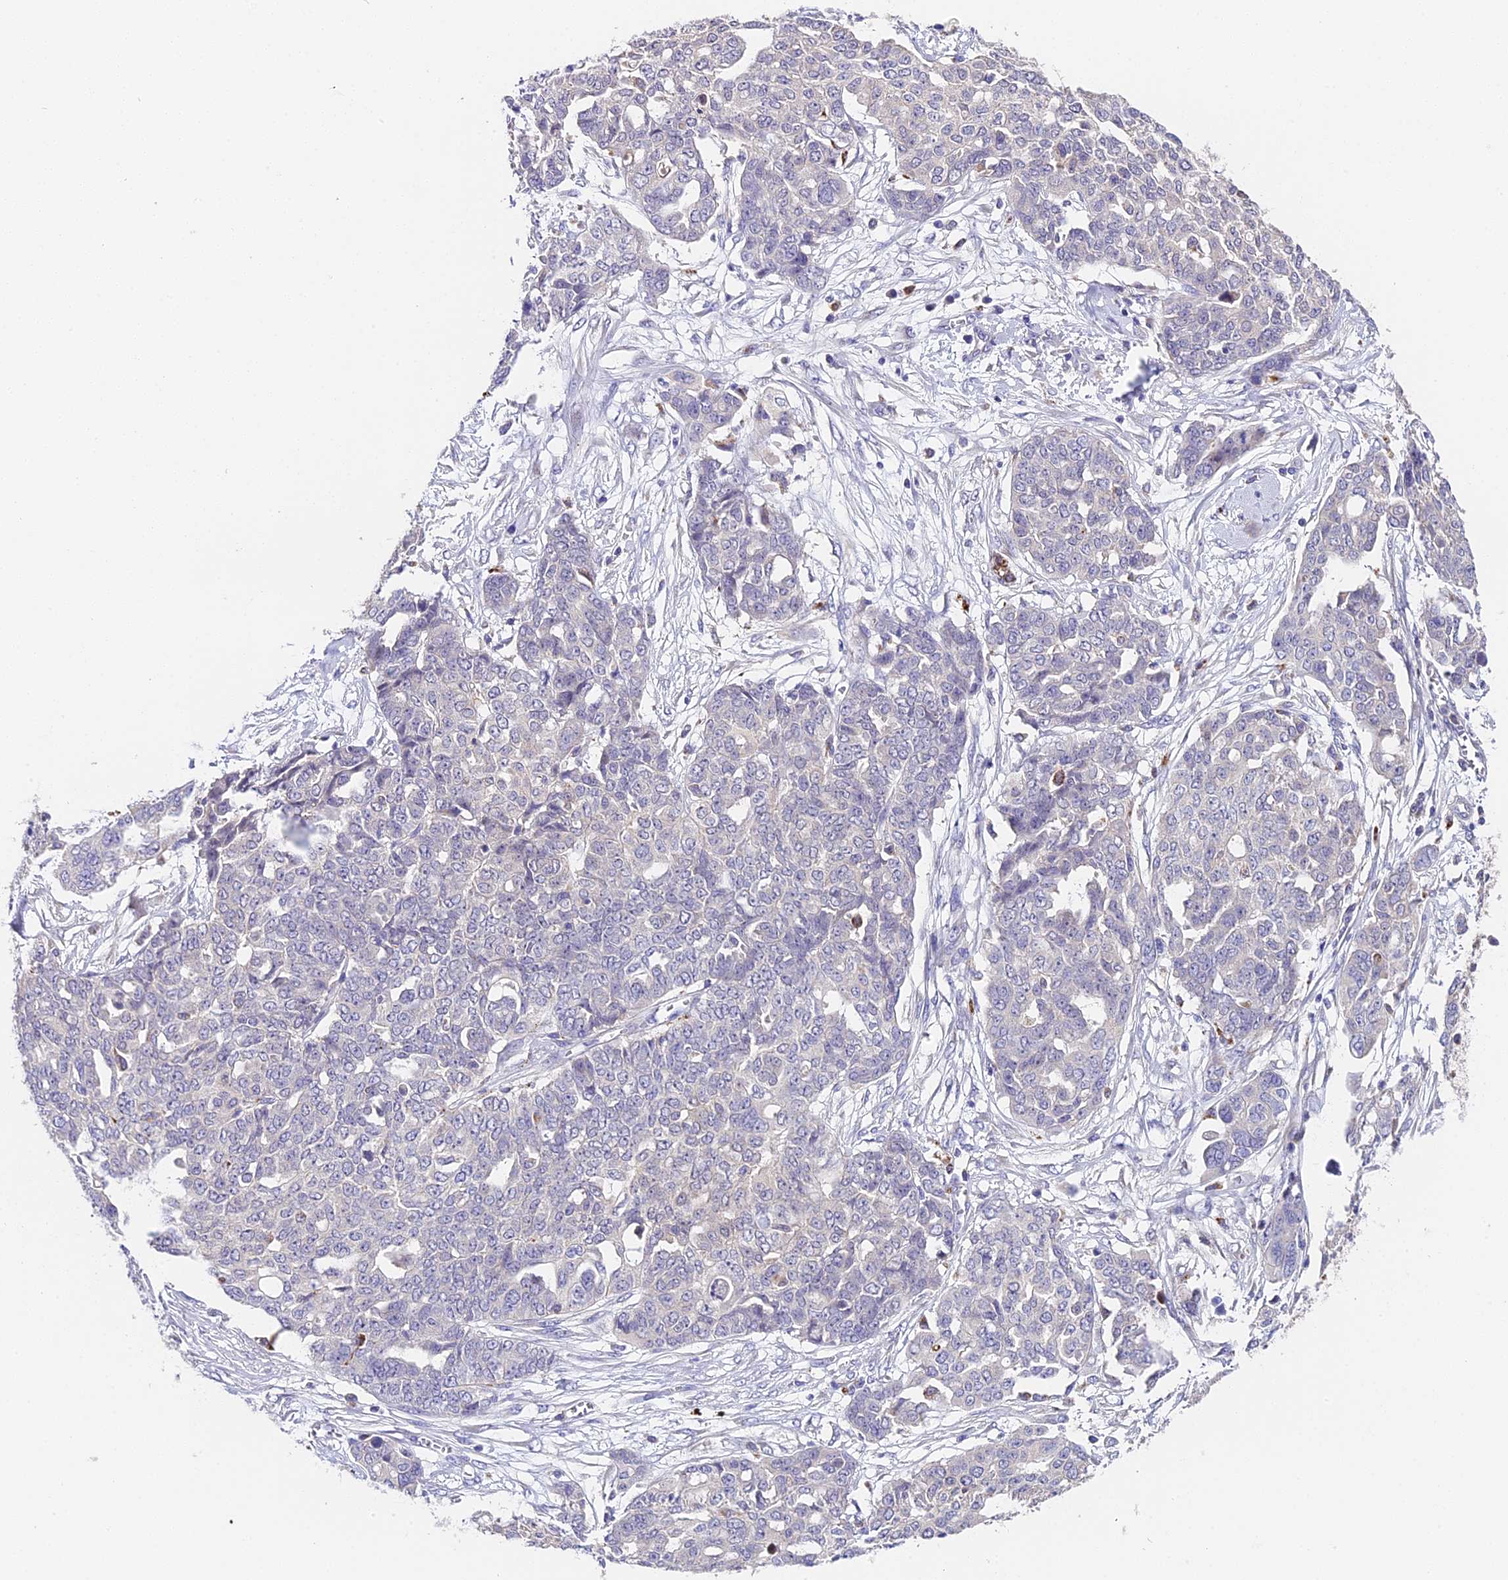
{"staining": {"intensity": "negative", "quantity": "none", "location": "none"}, "tissue": "ovarian cancer", "cell_type": "Tumor cells", "image_type": "cancer", "snomed": [{"axis": "morphology", "description": "Cystadenocarcinoma, serous, NOS"}, {"axis": "topography", "description": "Soft tissue"}, {"axis": "topography", "description": "Ovary"}], "caption": "A micrograph of ovarian serous cystadenocarcinoma stained for a protein demonstrates no brown staining in tumor cells.", "gene": "LYPD6", "patient": {"sex": "female", "age": 57}}